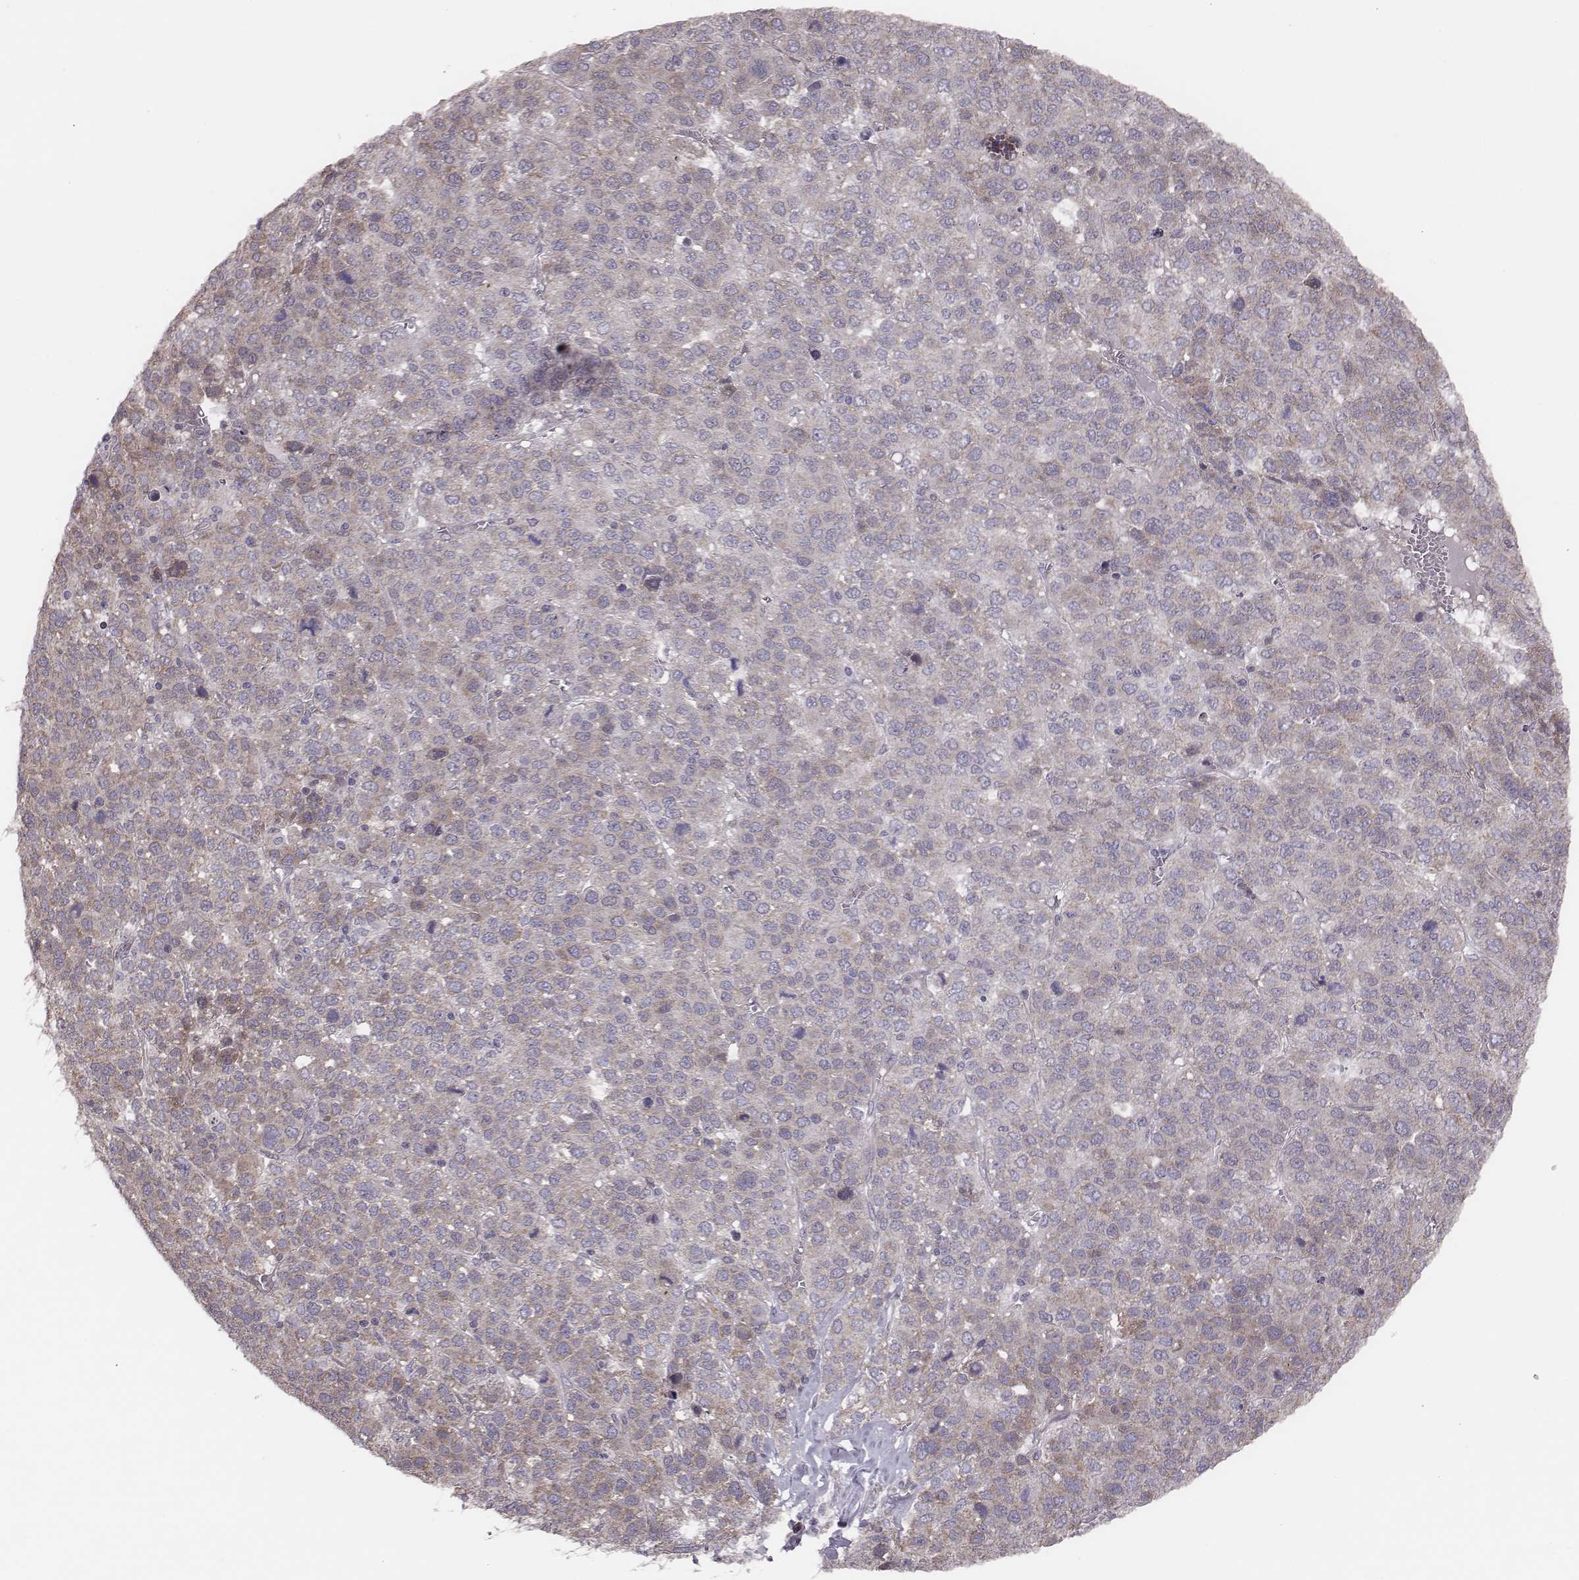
{"staining": {"intensity": "weak", "quantity": "<25%", "location": "cytoplasmic/membranous"}, "tissue": "liver cancer", "cell_type": "Tumor cells", "image_type": "cancer", "snomed": [{"axis": "morphology", "description": "Carcinoma, Hepatocellular, NOS"}, {"axis": "topography", "description": "Liver"}], "caption": "IHC photomicrograph of neoplastic tissue: liver cancer (hepatocellular carcinoma) stained with DAB (3,3'-diaminobenzidine) exhibits no significant protein staining in tumor cells. Nuclei are stained in blue.", "gene": "HAVCR1", "patient": {"sex": "male", "age": 69}}